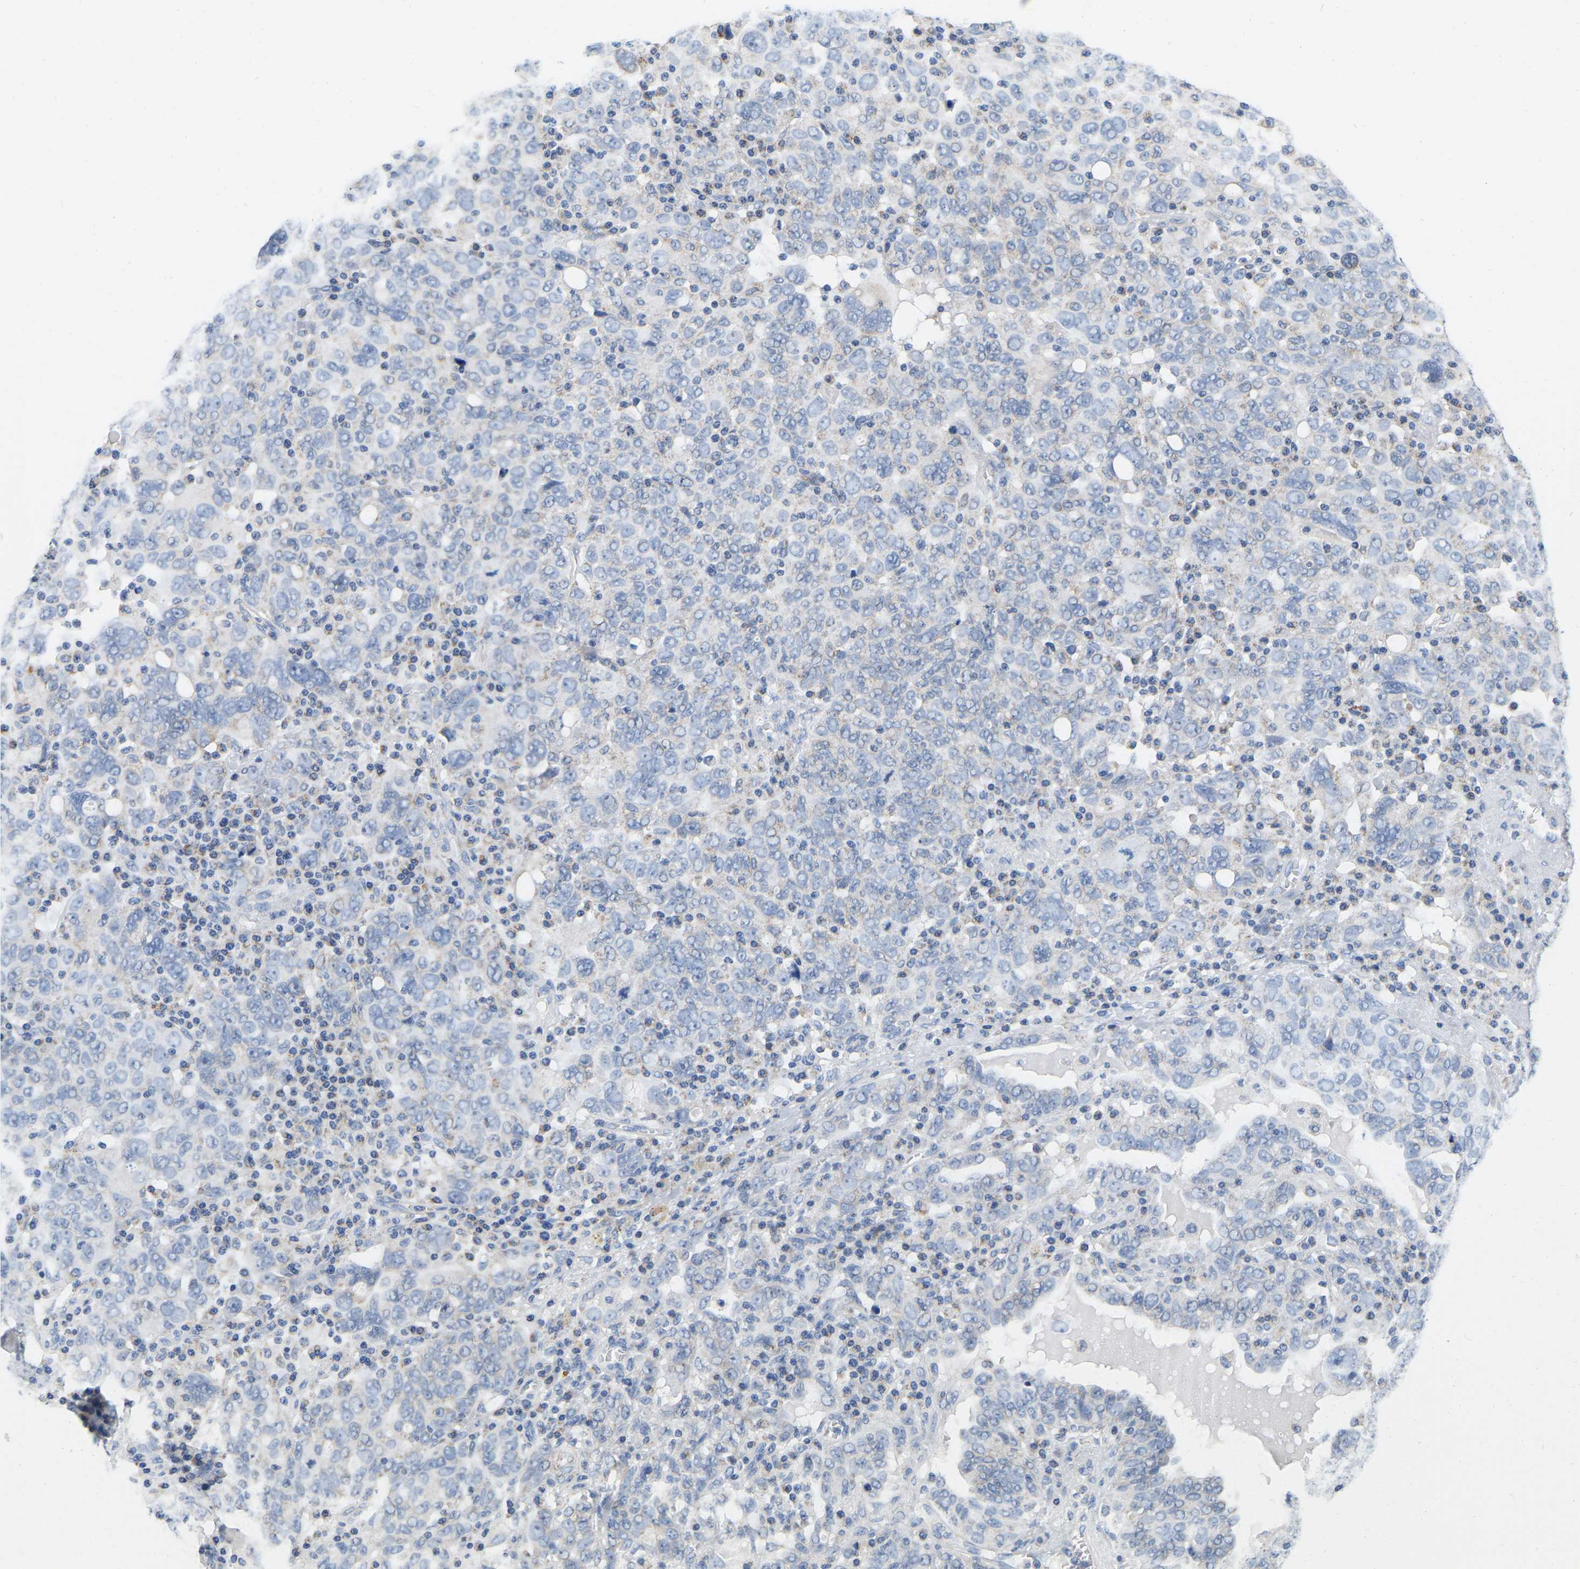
{"staining": {"intensity": "negative", "quantity": "none", "location": "none"}, "tissue": "ovarian cancer", "cell_type": "Tumor cells", "image_type": "cancer", "snomed": [{"axis": "morphology", "description": "Carcinoma, endometroid"}, {"axis": "topography", "description": "Ovary"}], "caption": "Immunohistochemical staining of ovarian cancer (endometroid carcinoma) demonstrates no significant staining in tumor cells.", "gene": "CBLB", "patient": {"sex": "female", "age": 62}}